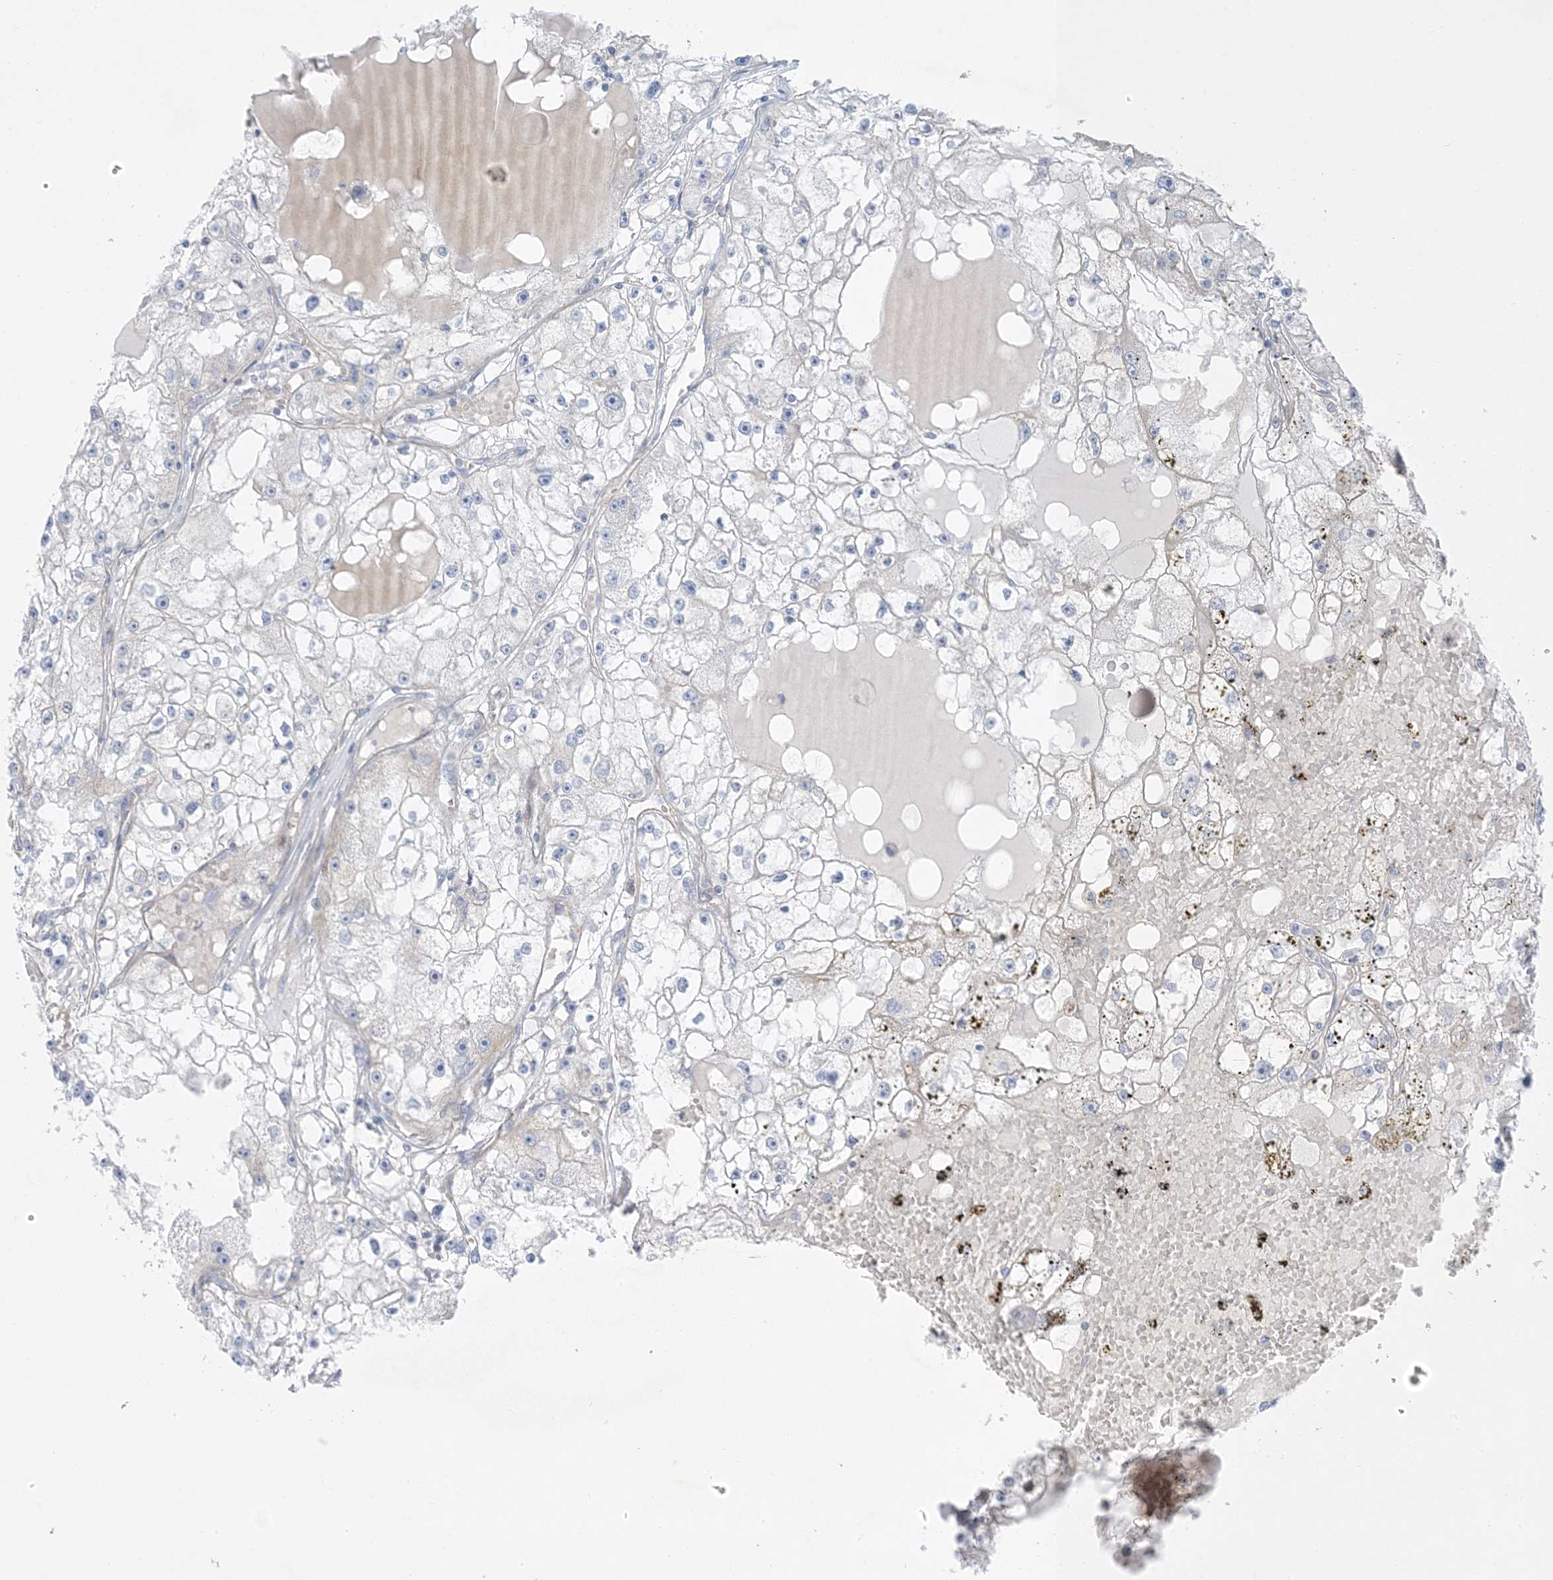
{"staining": {"intensity": "negative", "quantity": "none", "location": "none"}, "tissue": "renal cancer", "cell_type": "Tumor cells", "image_type": "cancer", "snomed": [{"axis": "morphology", "description": "Adenocarcinoma, NOS"}, {"axis": "topography", "description": "Kidney"}], "caption": "Image shows no protein expression in tumor cells of renal adenocarcinoma tissue. The staining is performed using DAB (3,3'-diaminobenzidine) brown chromogen with nuclei counter-stained in using hematoxylin.", "gene": "XIRP2", "patient": {"sex": "male", "age": 56}}